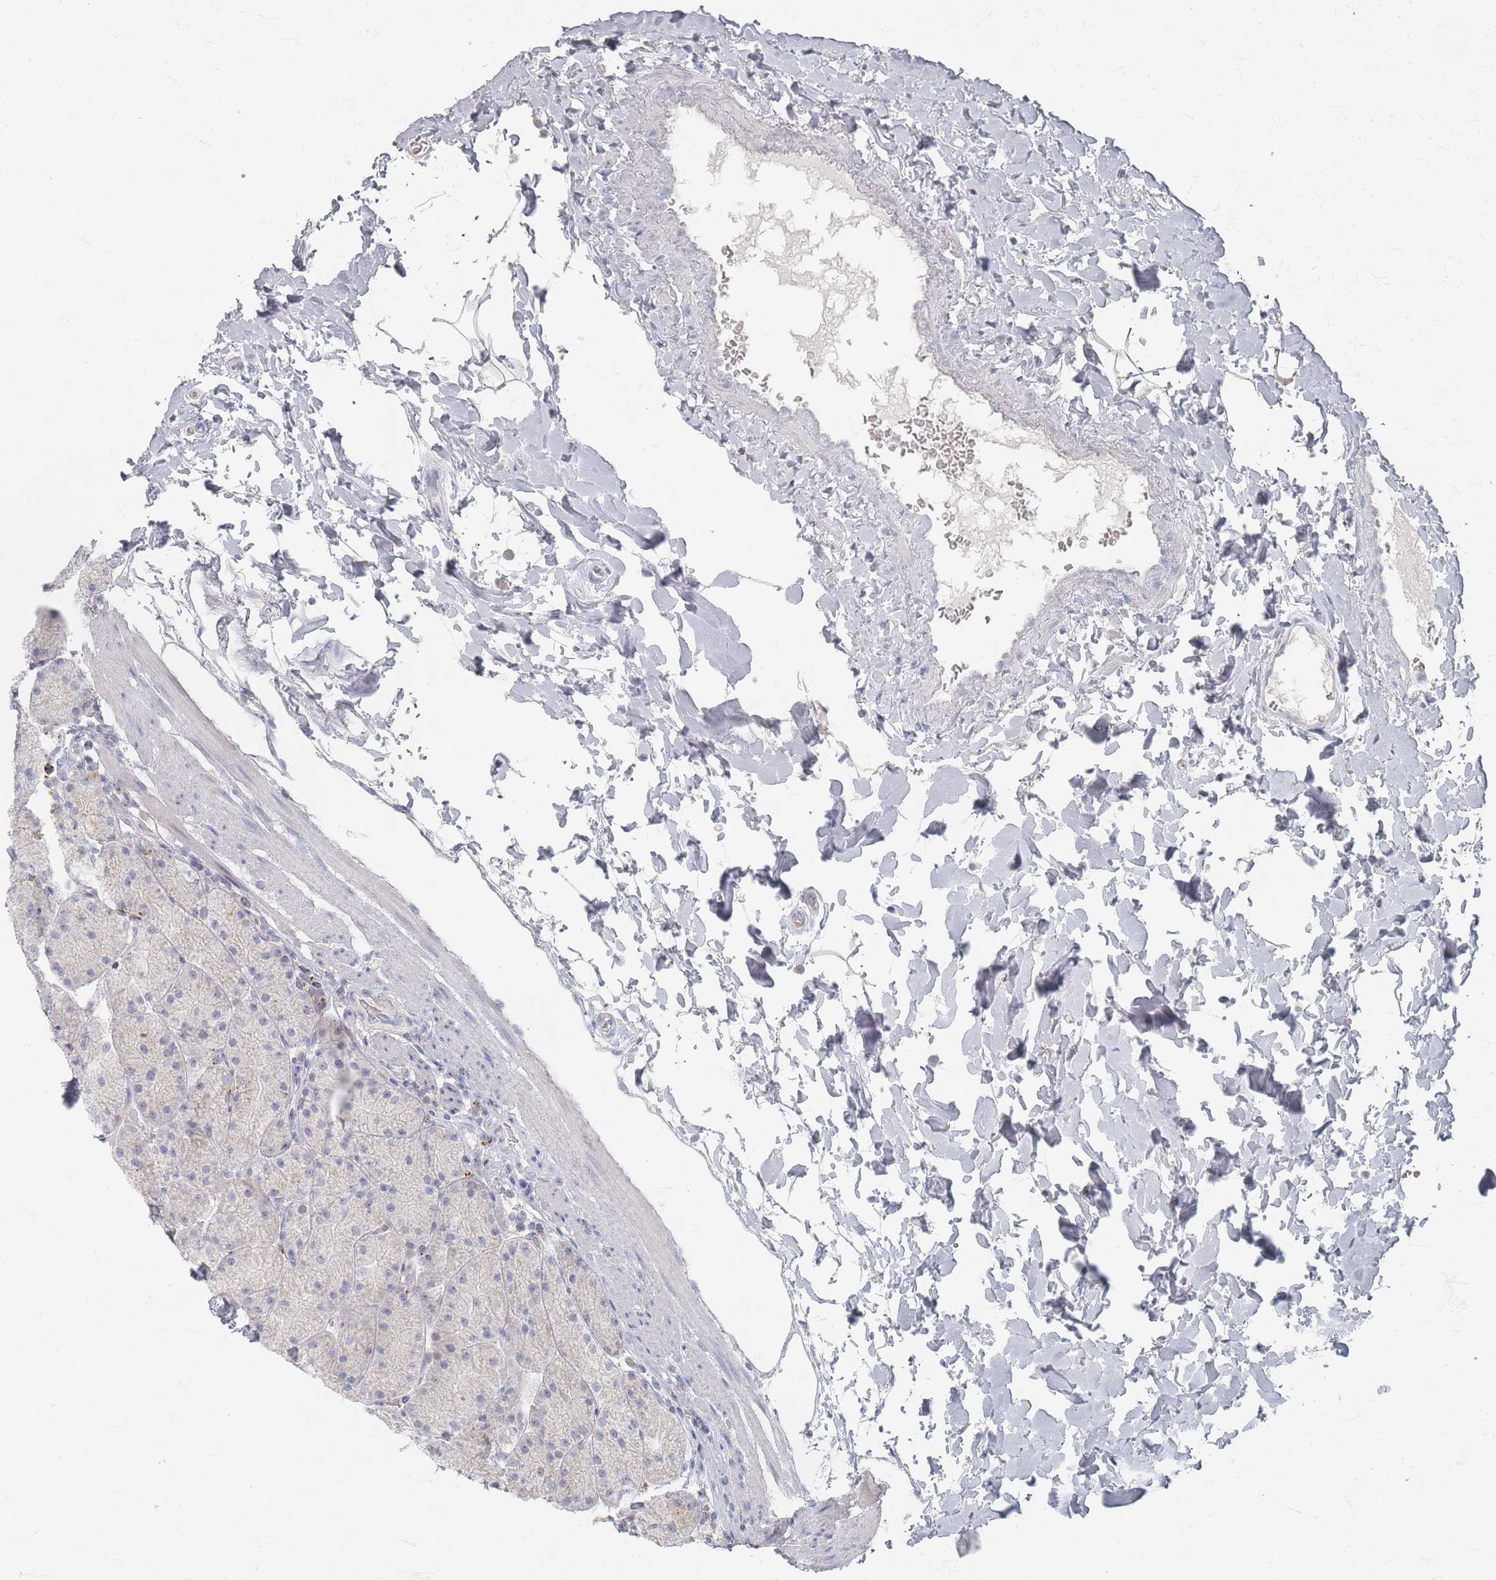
{"staining": {"intensity": "moderate", "quantity": "<25%", "location": "cytoplasmic/membranous"}, "tissue": "stomach", "cell_type": "Glandular cells", "image_type": "normal", "snomed": [{"axis": "morphology", "description": "Normal tissue, NOS"}, {"axis": "topography", "description": "Stomach, upper"}, {"axis": "topography", "description": "Stomach, lower"}], "caption": "Stomach stained with DAB (3,3'-diaminobenzidine) immunohistochemistry (IHC) demonstrates low levels of moderate cytoplasmic/membranous expression in approximately <25% of glandular cells. (IHC, brightfield microscopy, high magnification).", "gene": "ENSG00000251357", "patient": {"sex": "male", "age": 67}}